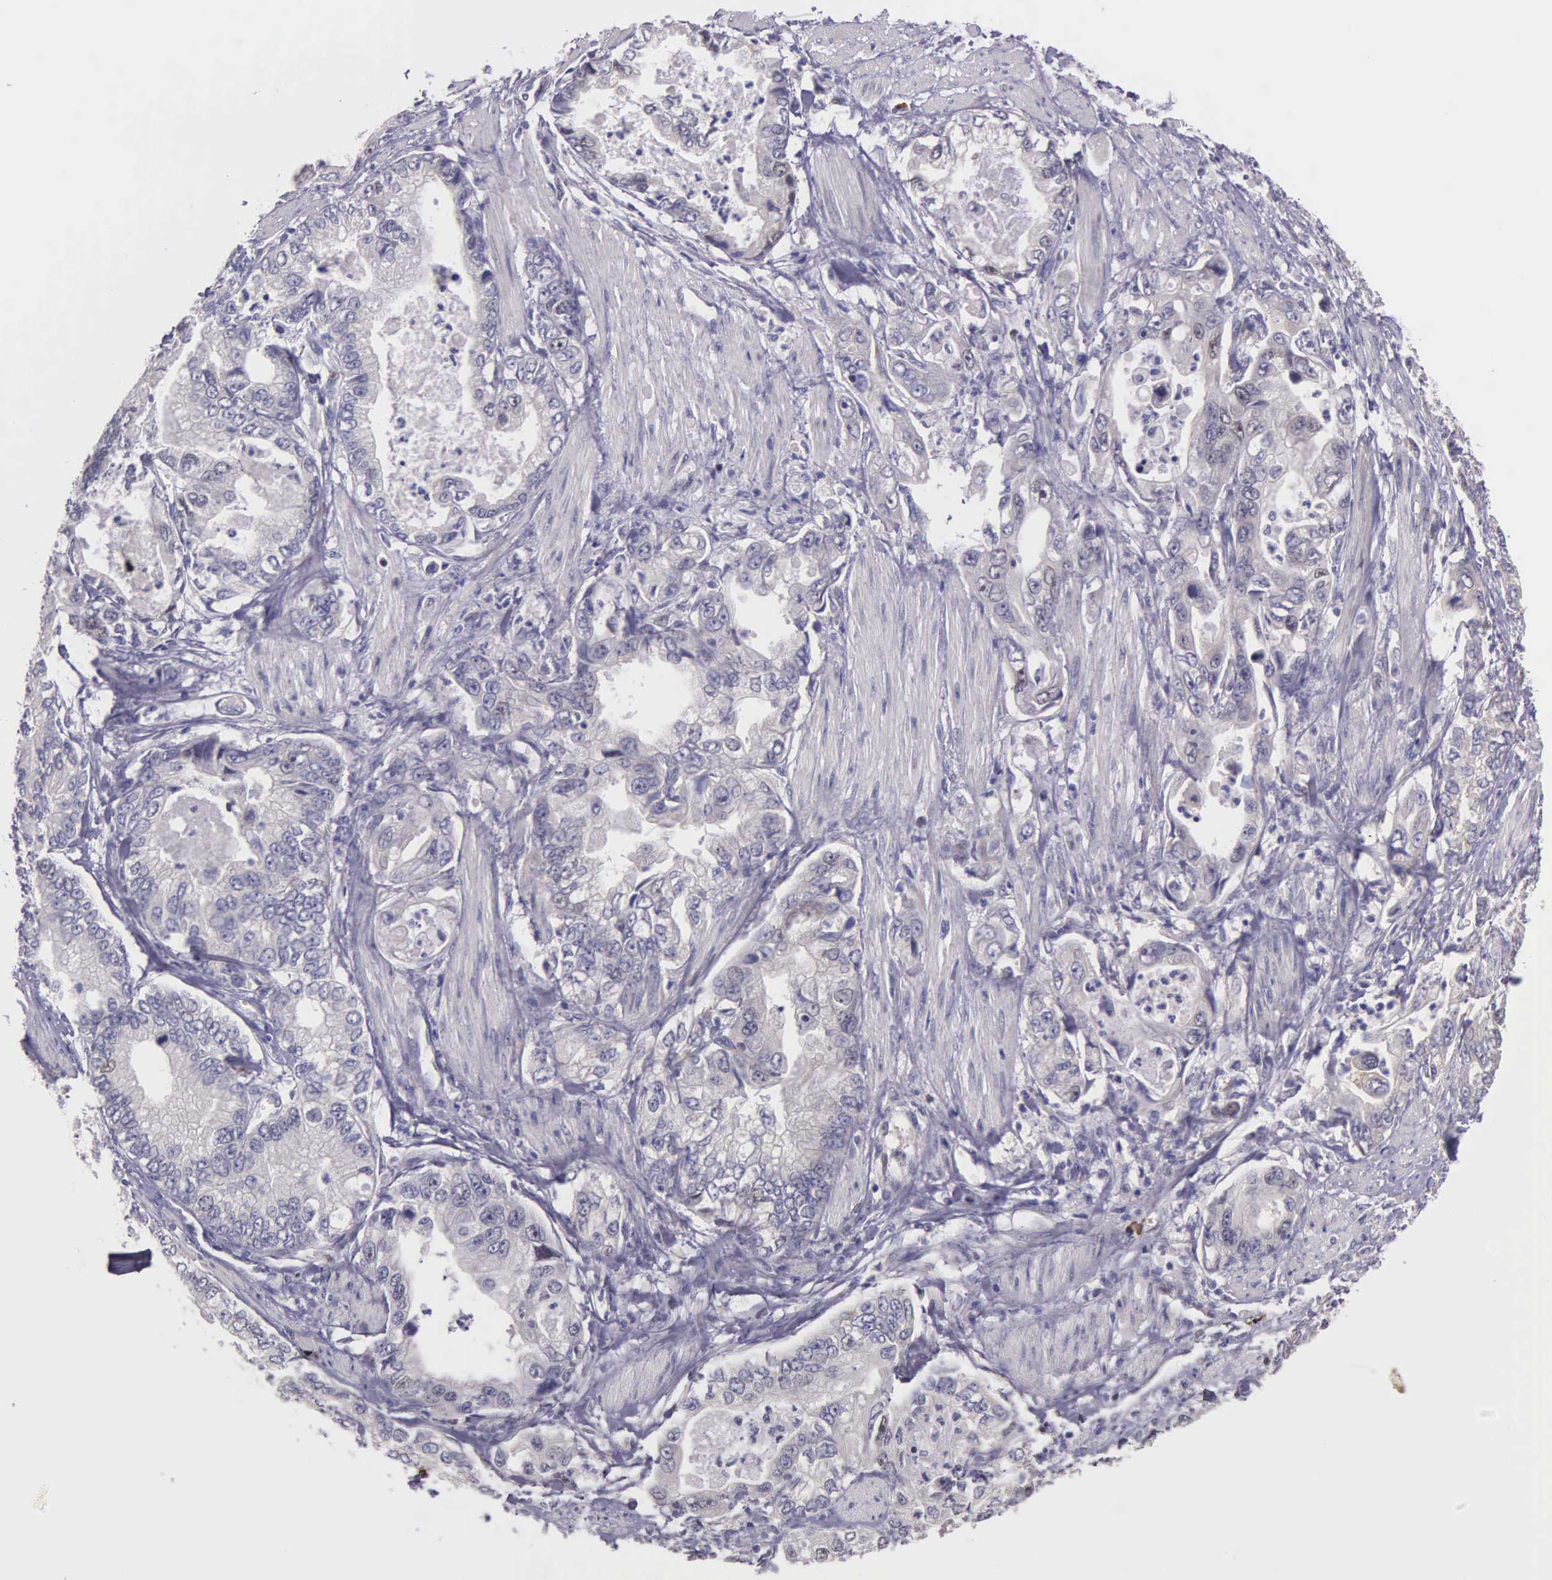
{"staining": {"intensity": "weak", "quantity": "<25%", "location": "nuclear"}, "tissue": "stomach cancer", "cell_type": "Tumor cells", "image_type": "cancer", "snomed": [{"axis": "morphology", "description": "Adenocarcinoma, NOS"}, {"axis": "topography", "description": "Pancreas"}, {"axis": "topography", "description": "Stomach, upper"}], "caption": "There is no significant staining in tumor cells of adenocarcinoma (stomach).", "gene": "MCM5", "patient": {"sex": "male", "age": 77}}